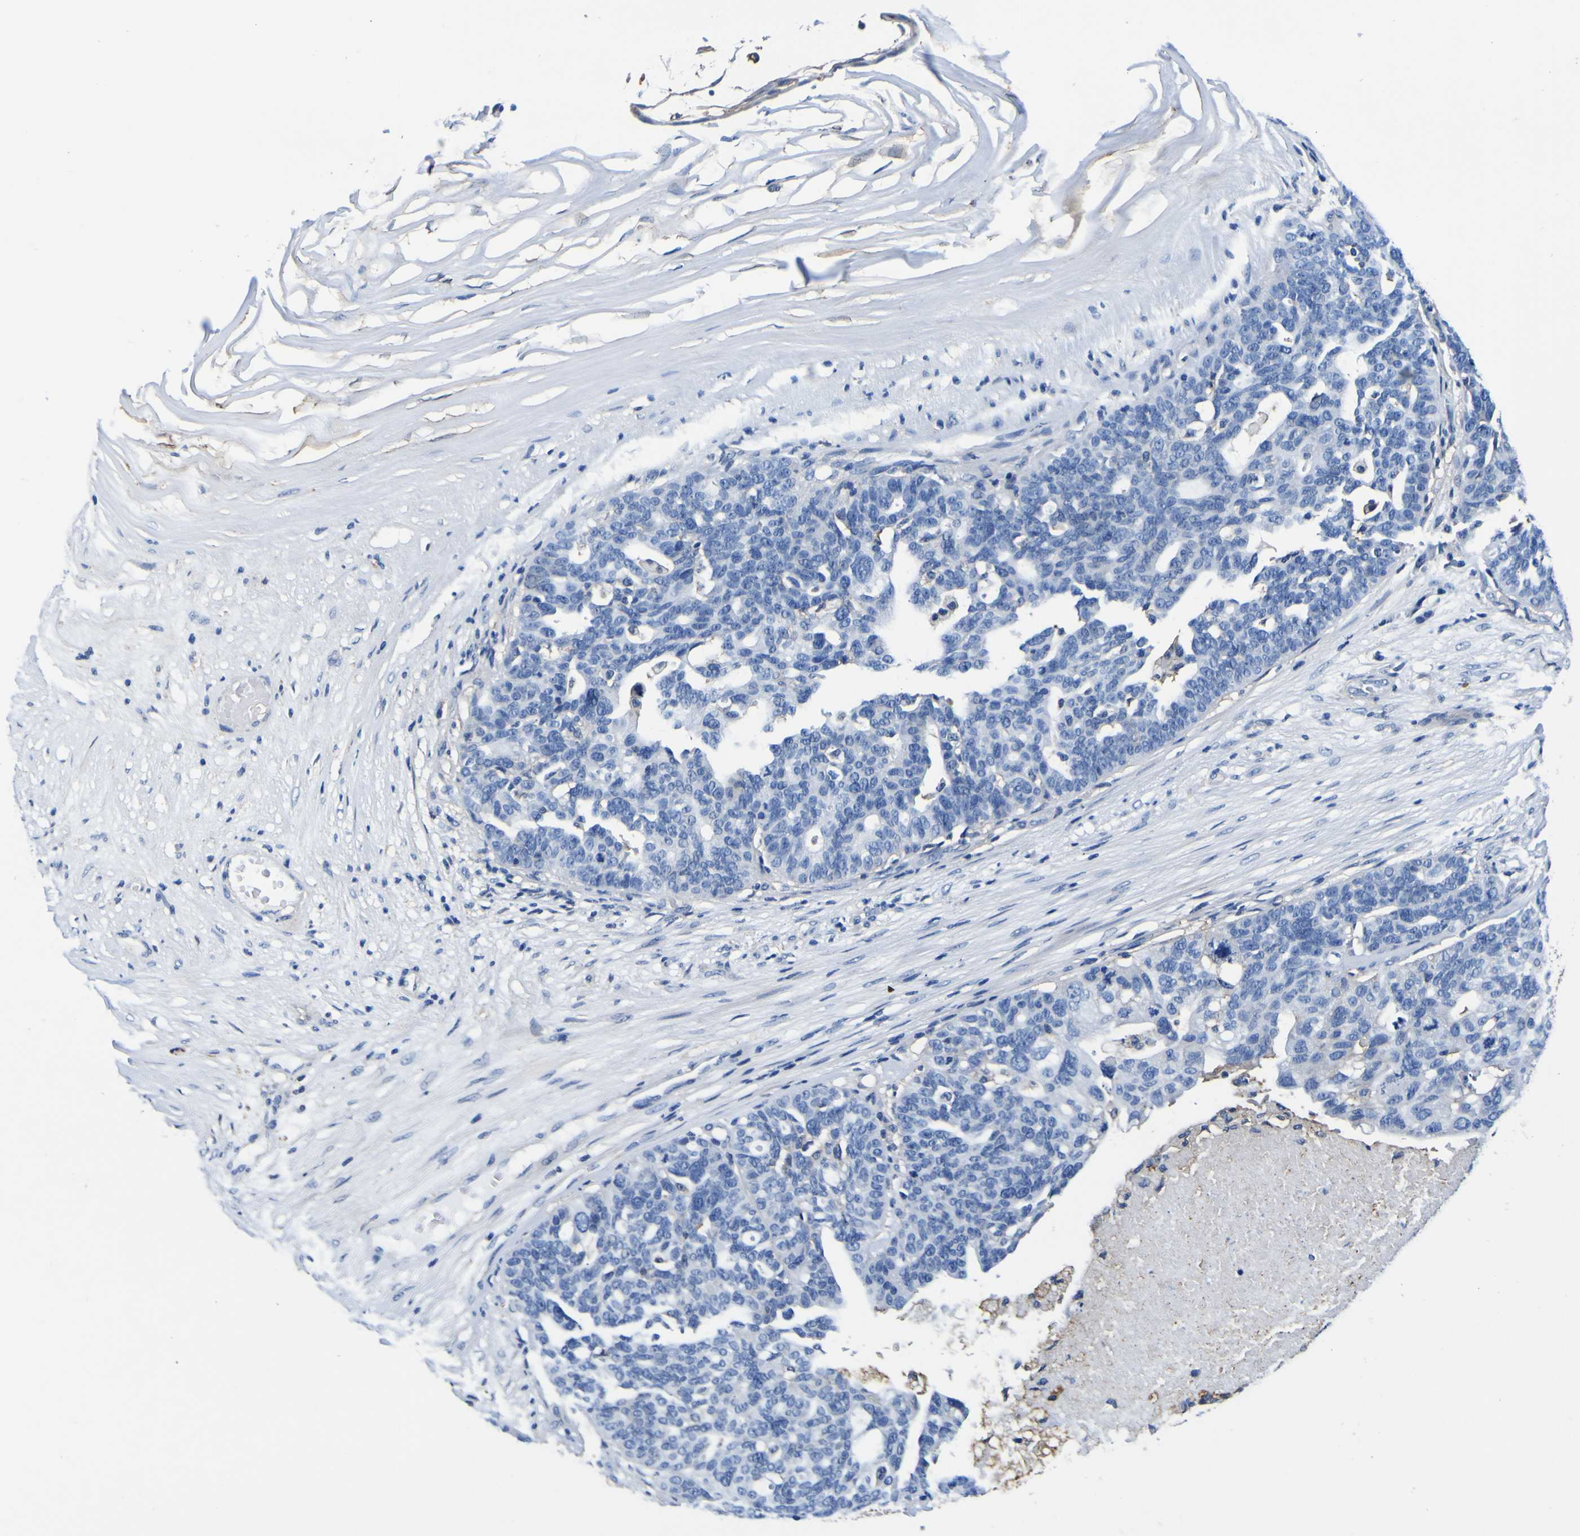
{"staining": {"intensity": "negative", "quantity": "none", "location": "none"}, "tissue": "ovarian cancer", "cell_type": "Tumor cells", "image_type": "cancer", "snomed": [{"axis": "morphology", "description": "Cystadenocarcinoma, serous, NOS"}, {"axis": "topography", "description": "Ovary"}], "caption": "Human ovarian cancer stained for a protein using immunohistochemistry (IHC) displays no staining in tumor cells.", "gene": "PXDN", "patient": {"sex": "female", "age": 59}}